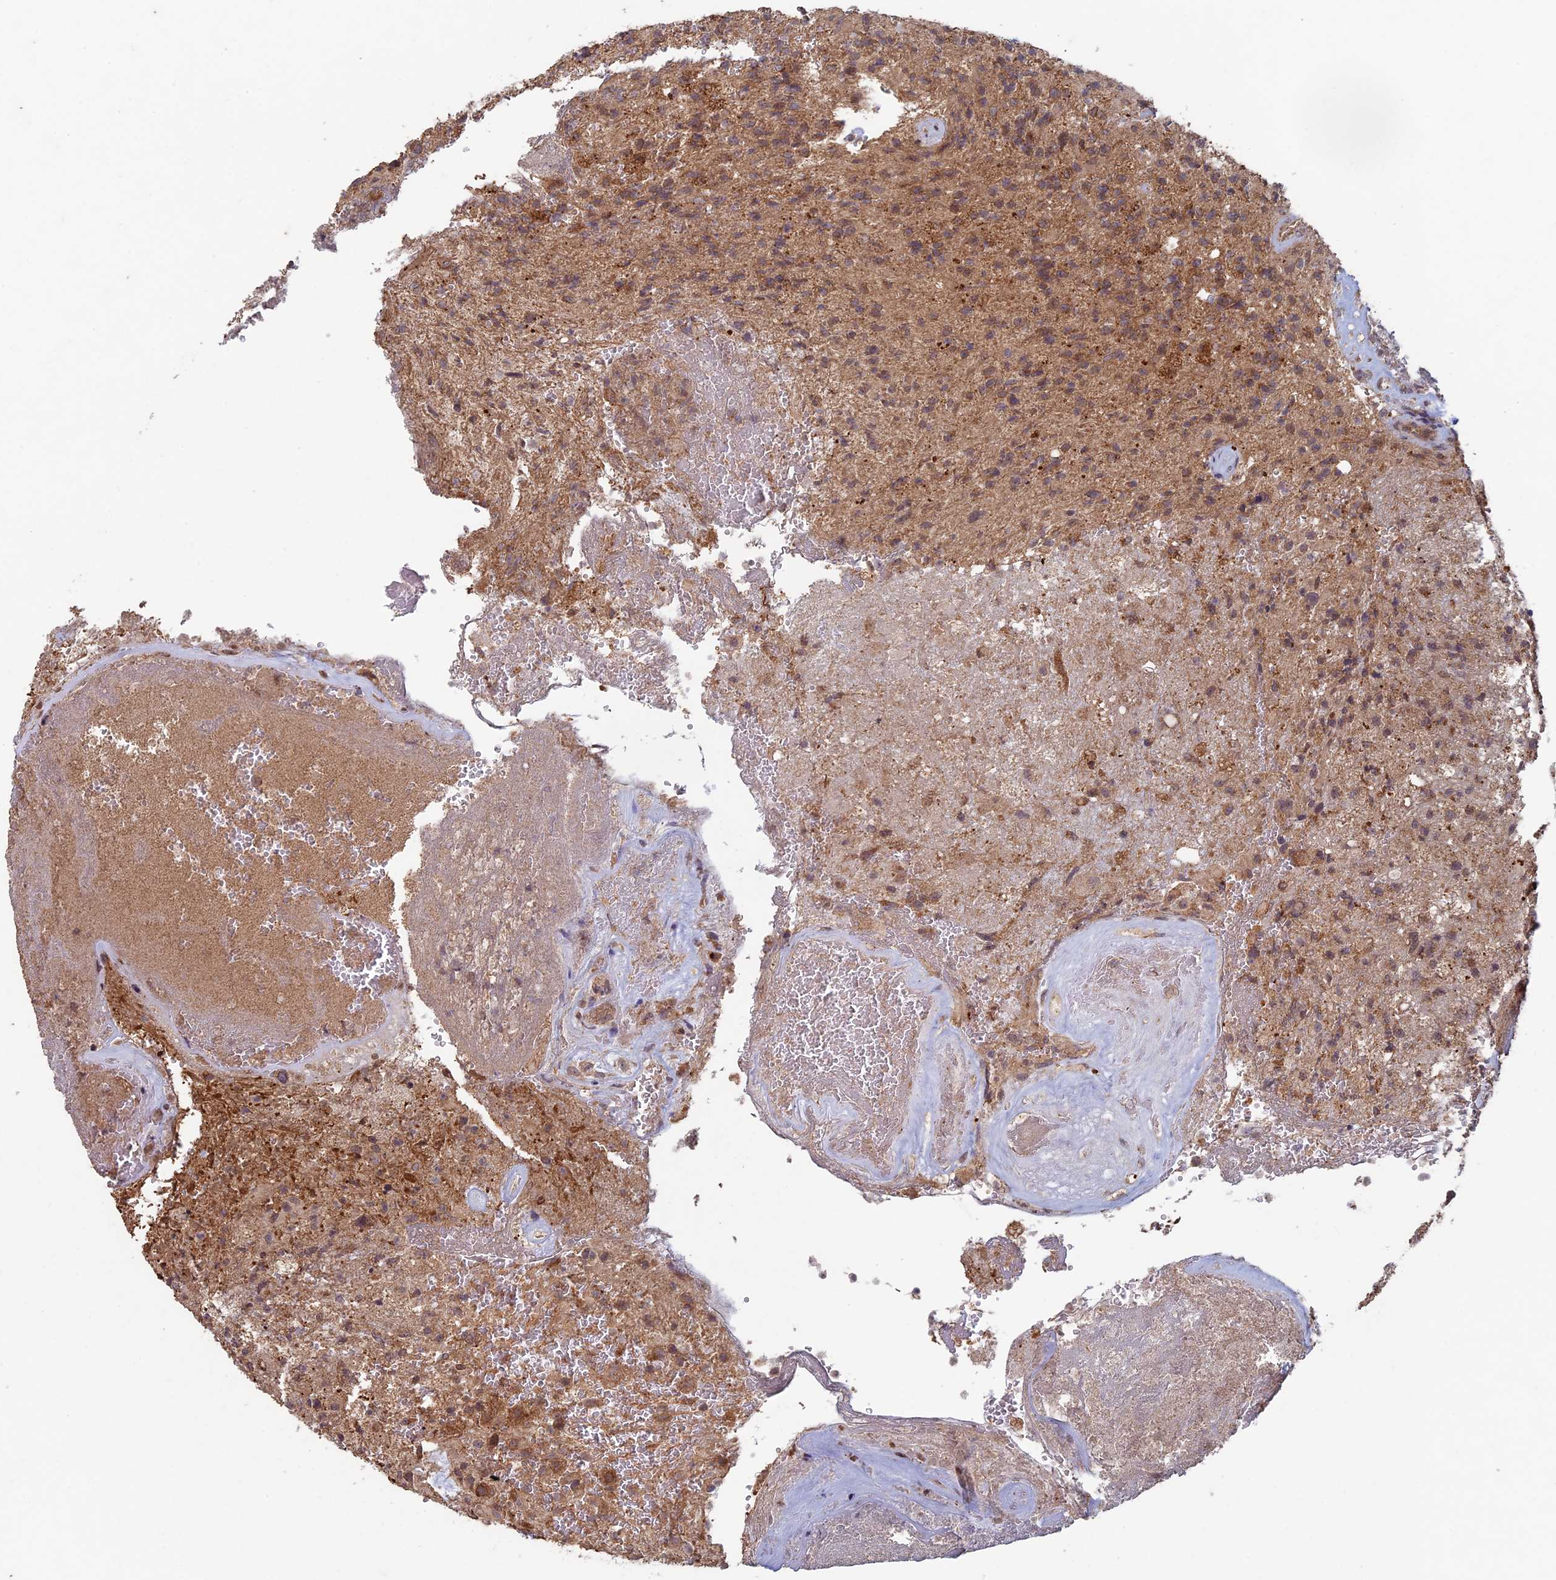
{"staining": {"intensity": "weak", "quantity": "25%-75%", "location": "cytoplasmic/membranous"}, "tissue": "glioma", "cell_type": "Tumor cells", "image_type": "cancer", "snomed": [{"axis": "morphology", "description": "Glioma, malignant, High grade"}, {"axis": "topography", "description": "Brain"}], "caption": "Immunohistochemical staining of glioma shows low levels of weak cytoplasmic/membranous expression in about 25%-75% of tumor cells.", "gene": "RCCD1", "patient": {"sex": "male", "age": 56}}